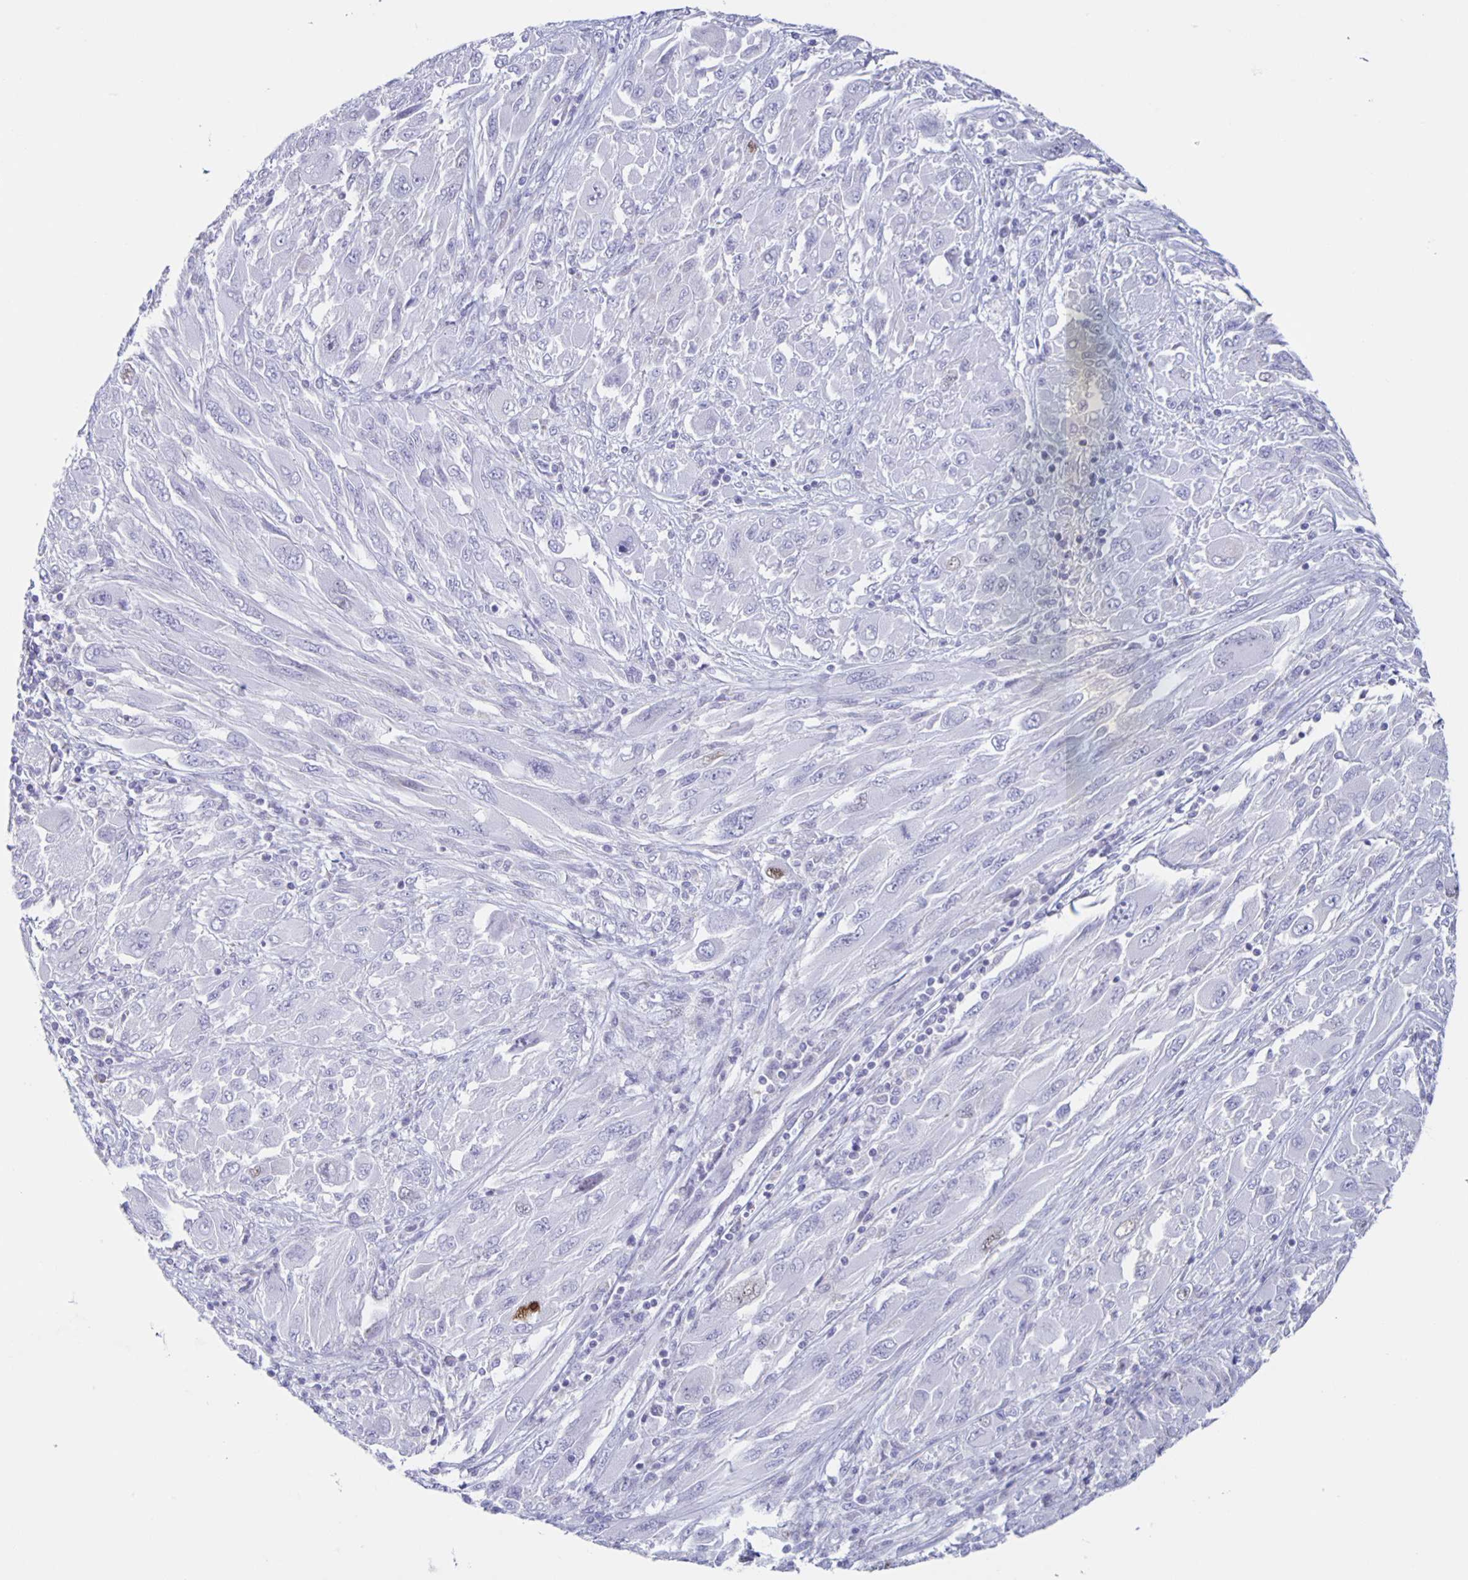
{"staining": {"intensity": "negative", "quantity": "none", "location": "none"}, "tissue": "melanoma", "cell_type": "Tumor cells", "image_type": "cancer", "snomed": [{"axis": "morphology", "description": "Malignant melanoma, NOS"}, {"axis": "topography", "description": "Skin"}], "caption": "A photomicrograph of human malignant melanoma is negative for staining in tumor cells. (DAB IHC visualized using brightfield microscopy, high magnification).", "gene": "CT45A5", "patient": {"sex": "female", "age": 91}}